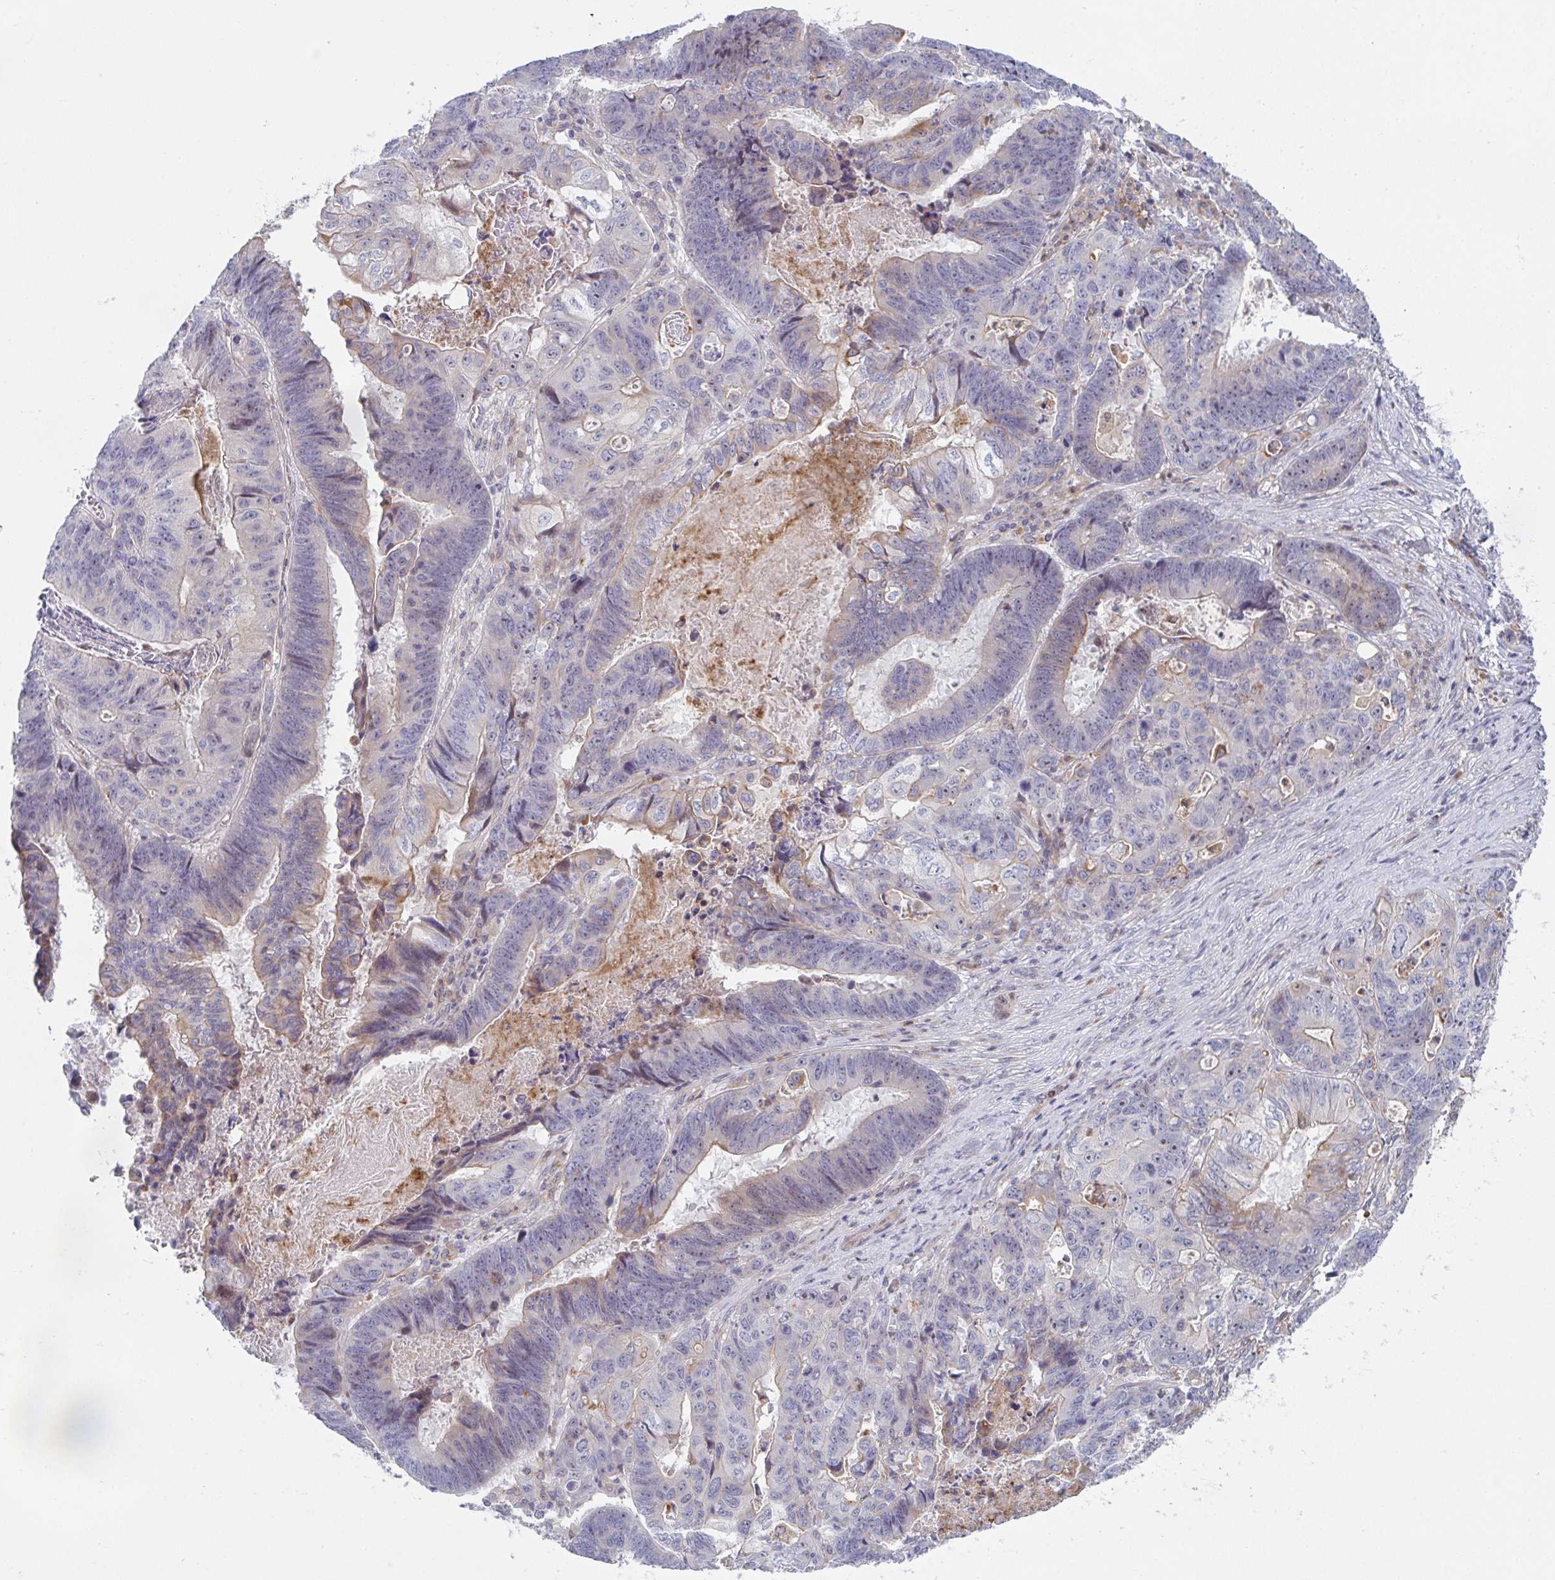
{"staining": {"intensity": "weak", "quantity": "<25%", "location": "cytoplasmic/membranous,nuclear"}, "tissue": "lung cancer", "cell_type": "Tumor cells", "image_type": "cancer", "snomed": [{"axis": "morphology", "description": "Aneuploidy"}, {"axis": "morphology", "description": "Adenocarcinoma, NOS"}, {"axis": "morphology", "description": "Adenocarcinoma primary or metastatic"}, {"axis": "topography", "description": "Lung"}], "caption": "A photomicrograph of lung cancer (adenocarcinoma primary or metastatic) stained for a protein shows no brown staining in tumor cells.", "gene": "KLHL33", "patient": {"sex": "female", "age": 75}}